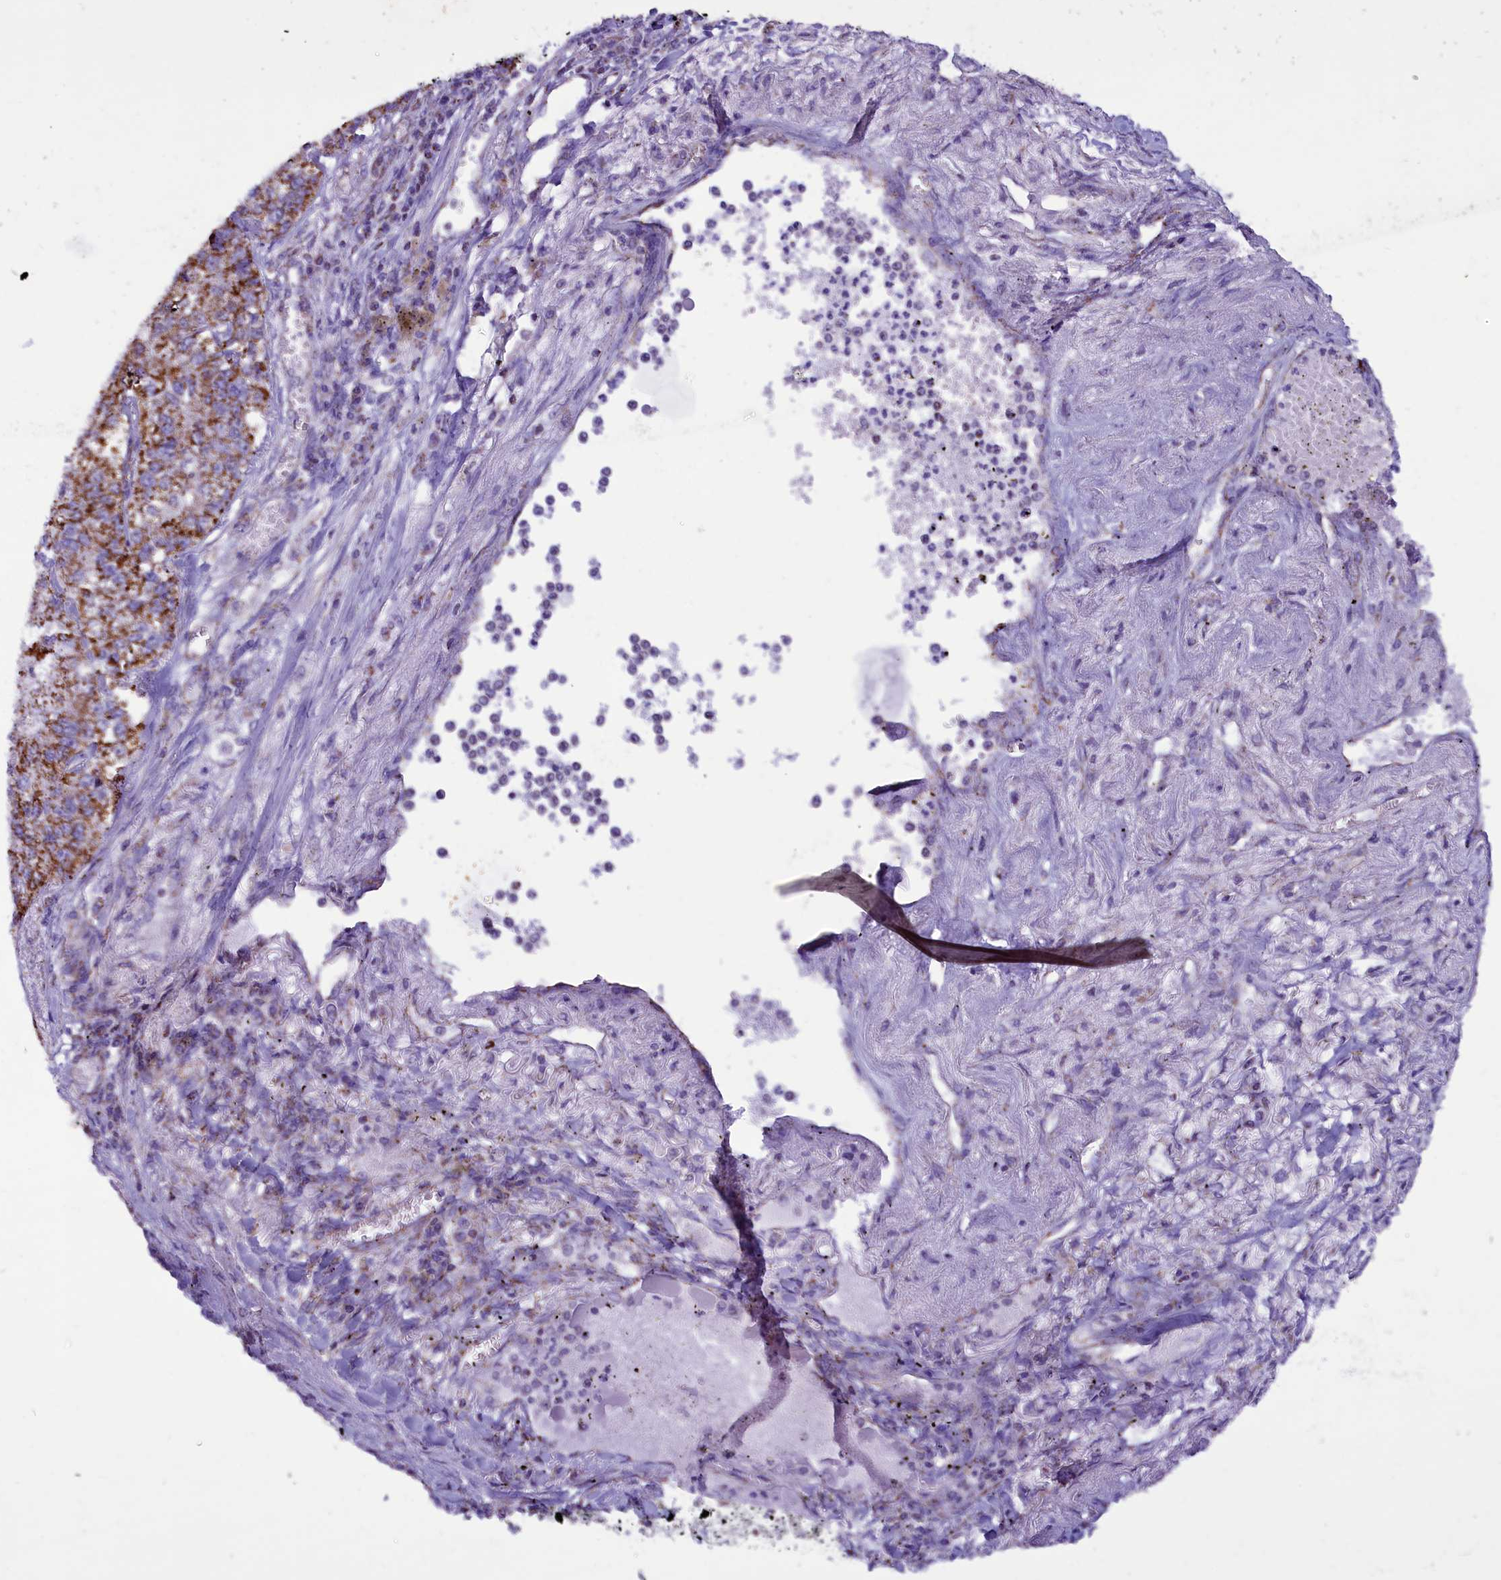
{"staining": {"intensity": "moderate", "quantity": "25%-75%", "location": "cytoplasmic/membranous"}, "tissue": "lung cancer", "cell_type": "Tumor cells", "image_type": "cancer", "snomed": [{"axis": "morphology", "description": "Adenocarcinoma, NOS"}, {"axis": "topography", "description": "Lung"}], "caption": "Adenocarcinoma (lung) was stained to show a protein in brown. There is medium levels of moderate cytoplasmic/membranous staining in about 25%-75% of tumor cells.", "gene": "ICA1L", "patient": {"sex": "male", "age": 49}}